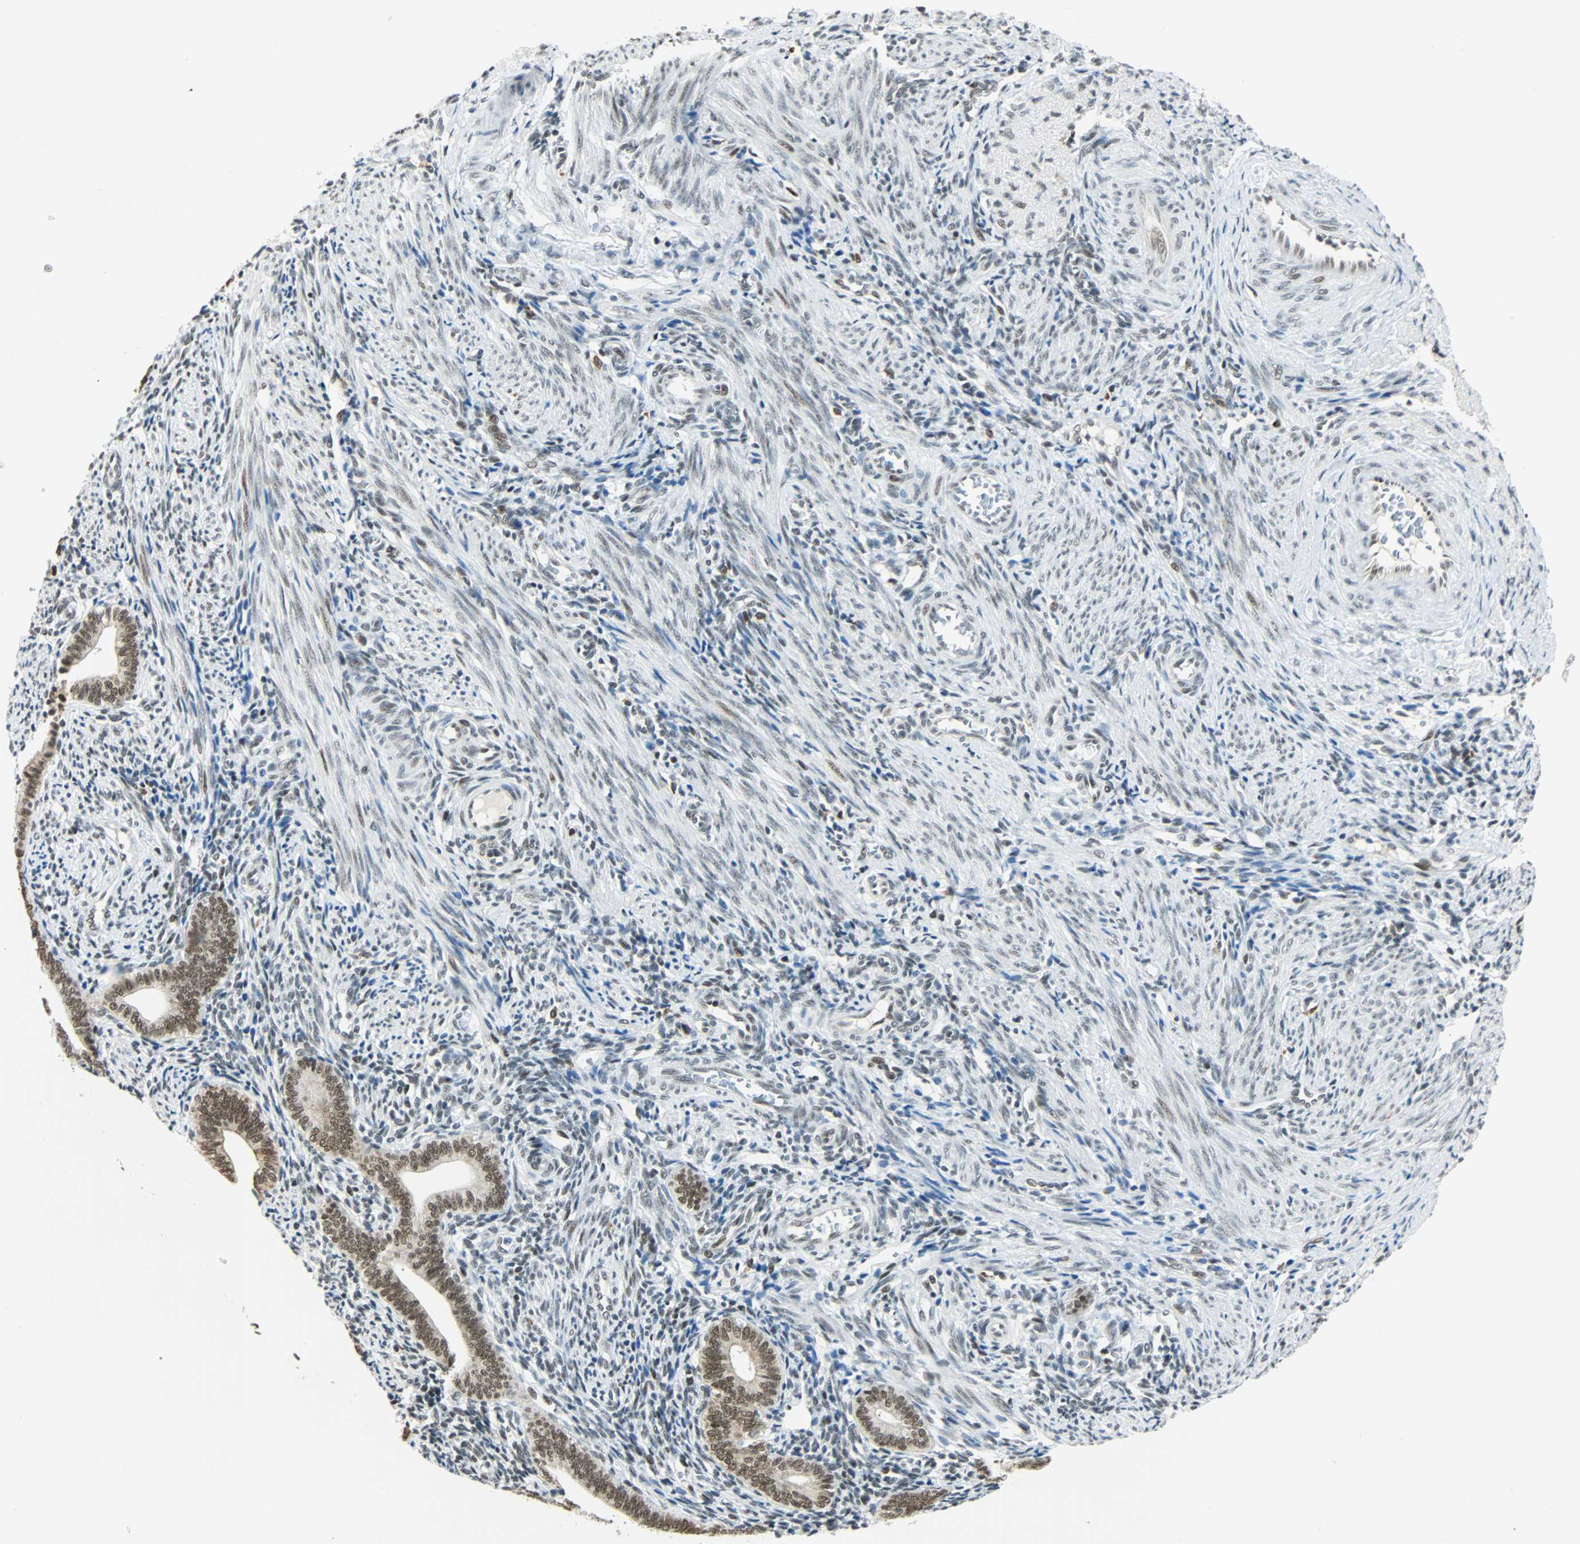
{"staining": {"intensity": "moderate", "quantity": "<25%", "location": "nuclear"}, "tissue": "endometrium", "cell_type": "Cells in endometrial stroma", "image_type": "normal", "snomed": [{"axis": "morphology", "description": "Normal tissue, NOS"}, {"axis": "topography", "description": "Uterus"}, {"axis": "topography", "description": "Endometrium"}], "caption": "Endometrium stained with immunohistochemistry (IHC) shows moderate nuclear staining in approximately <25% of cells in endometrial stroma. (Brightfield microscopy of DAB IHC at high magnification).", "gene": "NELFE", "patient": {"sex": "female", "age": 33}}